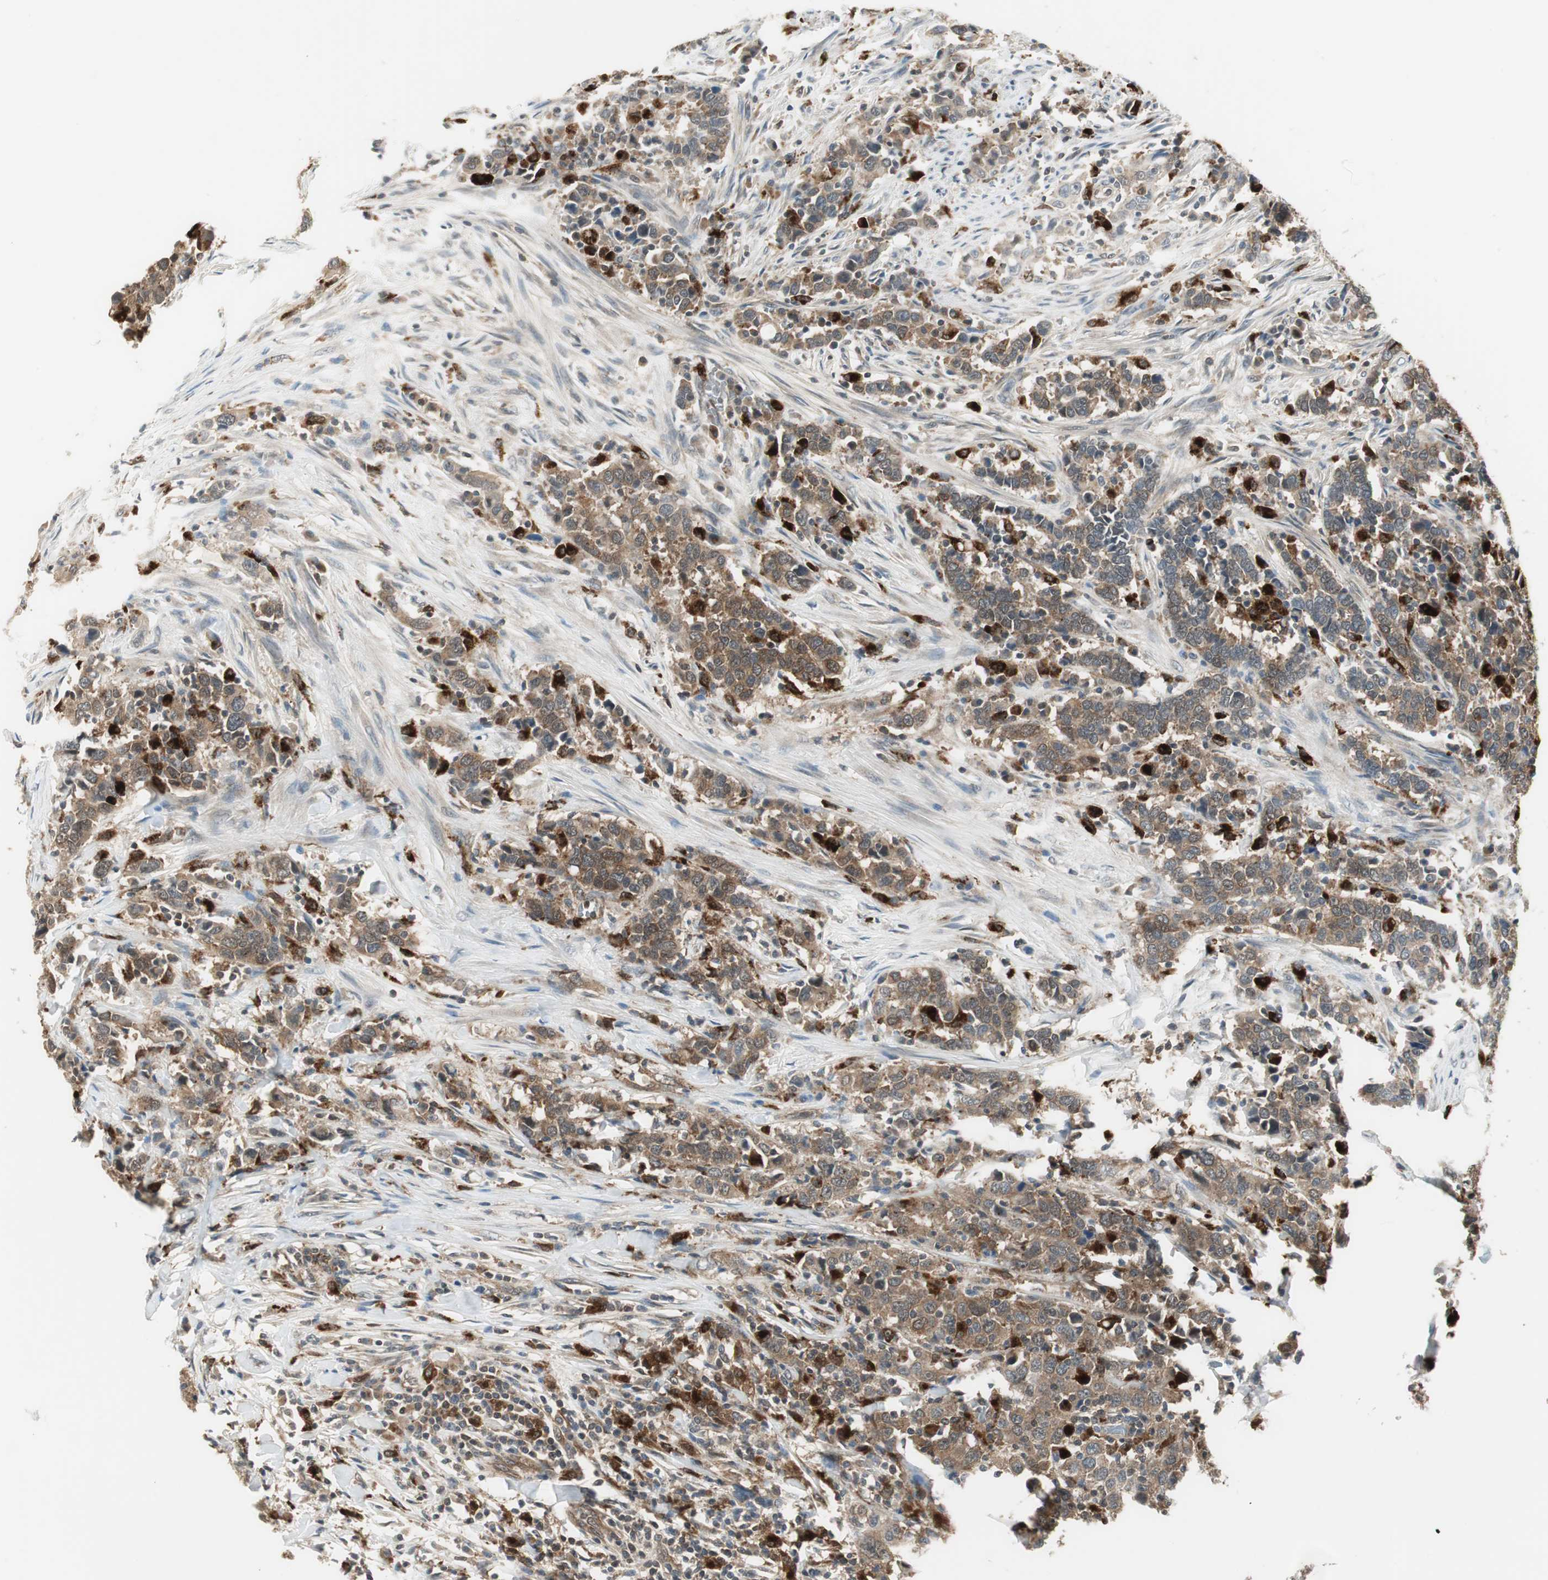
{"staining": {"intensity": "moderate", "quantity": ">75%", "location": "cytoplasmic/membranous"}, "tissue": "urothelial cancer", "cell_type": "Tumor cells", "image_type": "cancer", "snomed": [{"axis": "morphology", "description": "Urothelial carcinoma, High grade"}, {"axis": "topography", "description": "Urinary bladder"}], "caption": "DAB immunohistochemical staining of human urothelial cancer shows moderate cytoplasmic/membranous protein expression in about >75% of tumor cells.", "gene": "NCK1", "patient": {"sex": "male", "age": 61}}